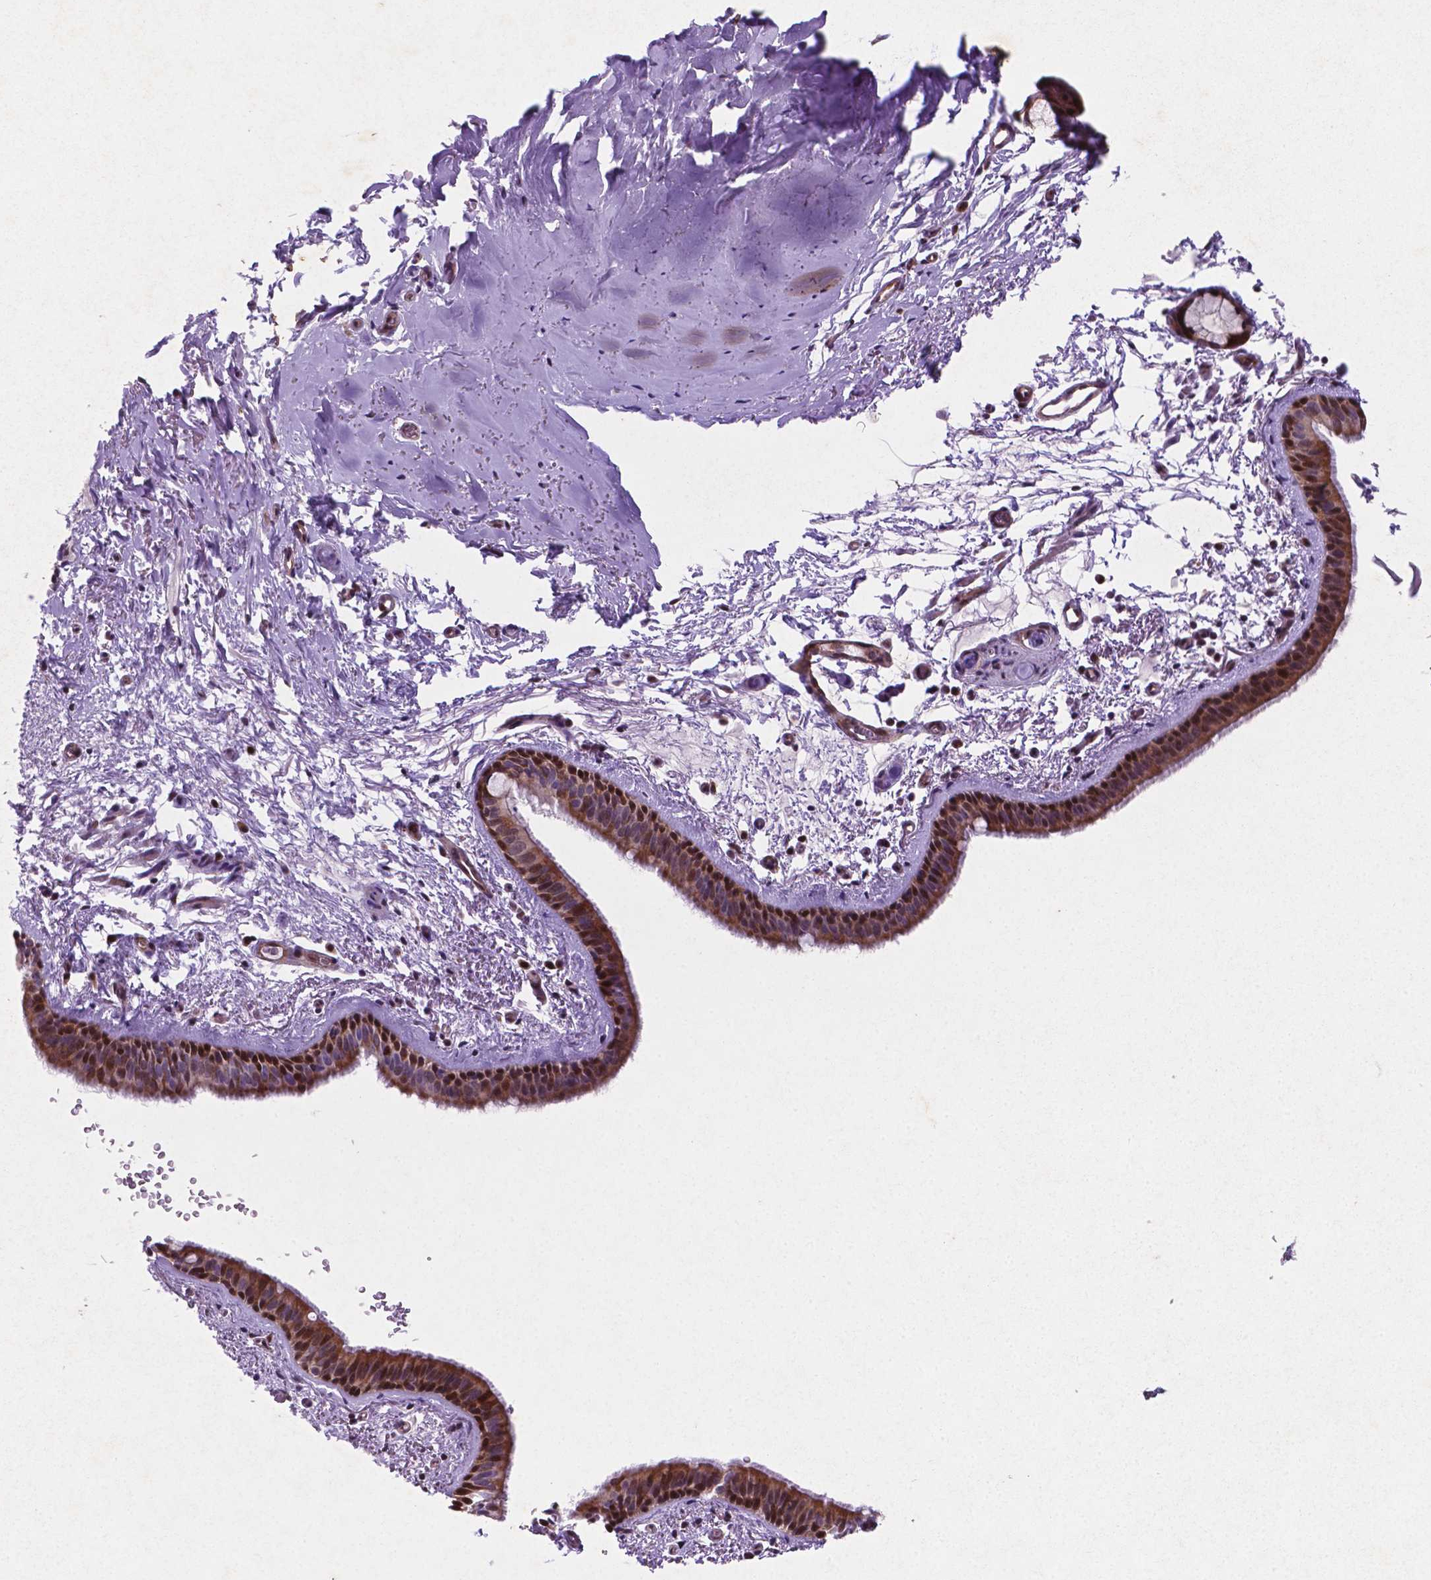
{"staining": {"intensity": "strong", "quantity": "25%-75%", "location": "cytoplasmic/membranous,nuclear"}, "tissue": "bronchus", "cell_type": "Respiratory epithelial cells", "image_type": "normal", "snomed": [{"axis": "morphology", "description": "Normal tissue, NOS"}, {"axis": "topography", "description": "Bronchus"}], "caption": "DAB (3,3'-diaminobenzidine) immunohistochemical staining of benign human bronchus displays strong cytoplasmic/membranous,nuclear protein positivity in approximately 25%-75% of respiratory epithelial cells. Nuclei are stained in blue.", "gene": "TM4SF20", "patient": {"sex": "female", "age": 61}}